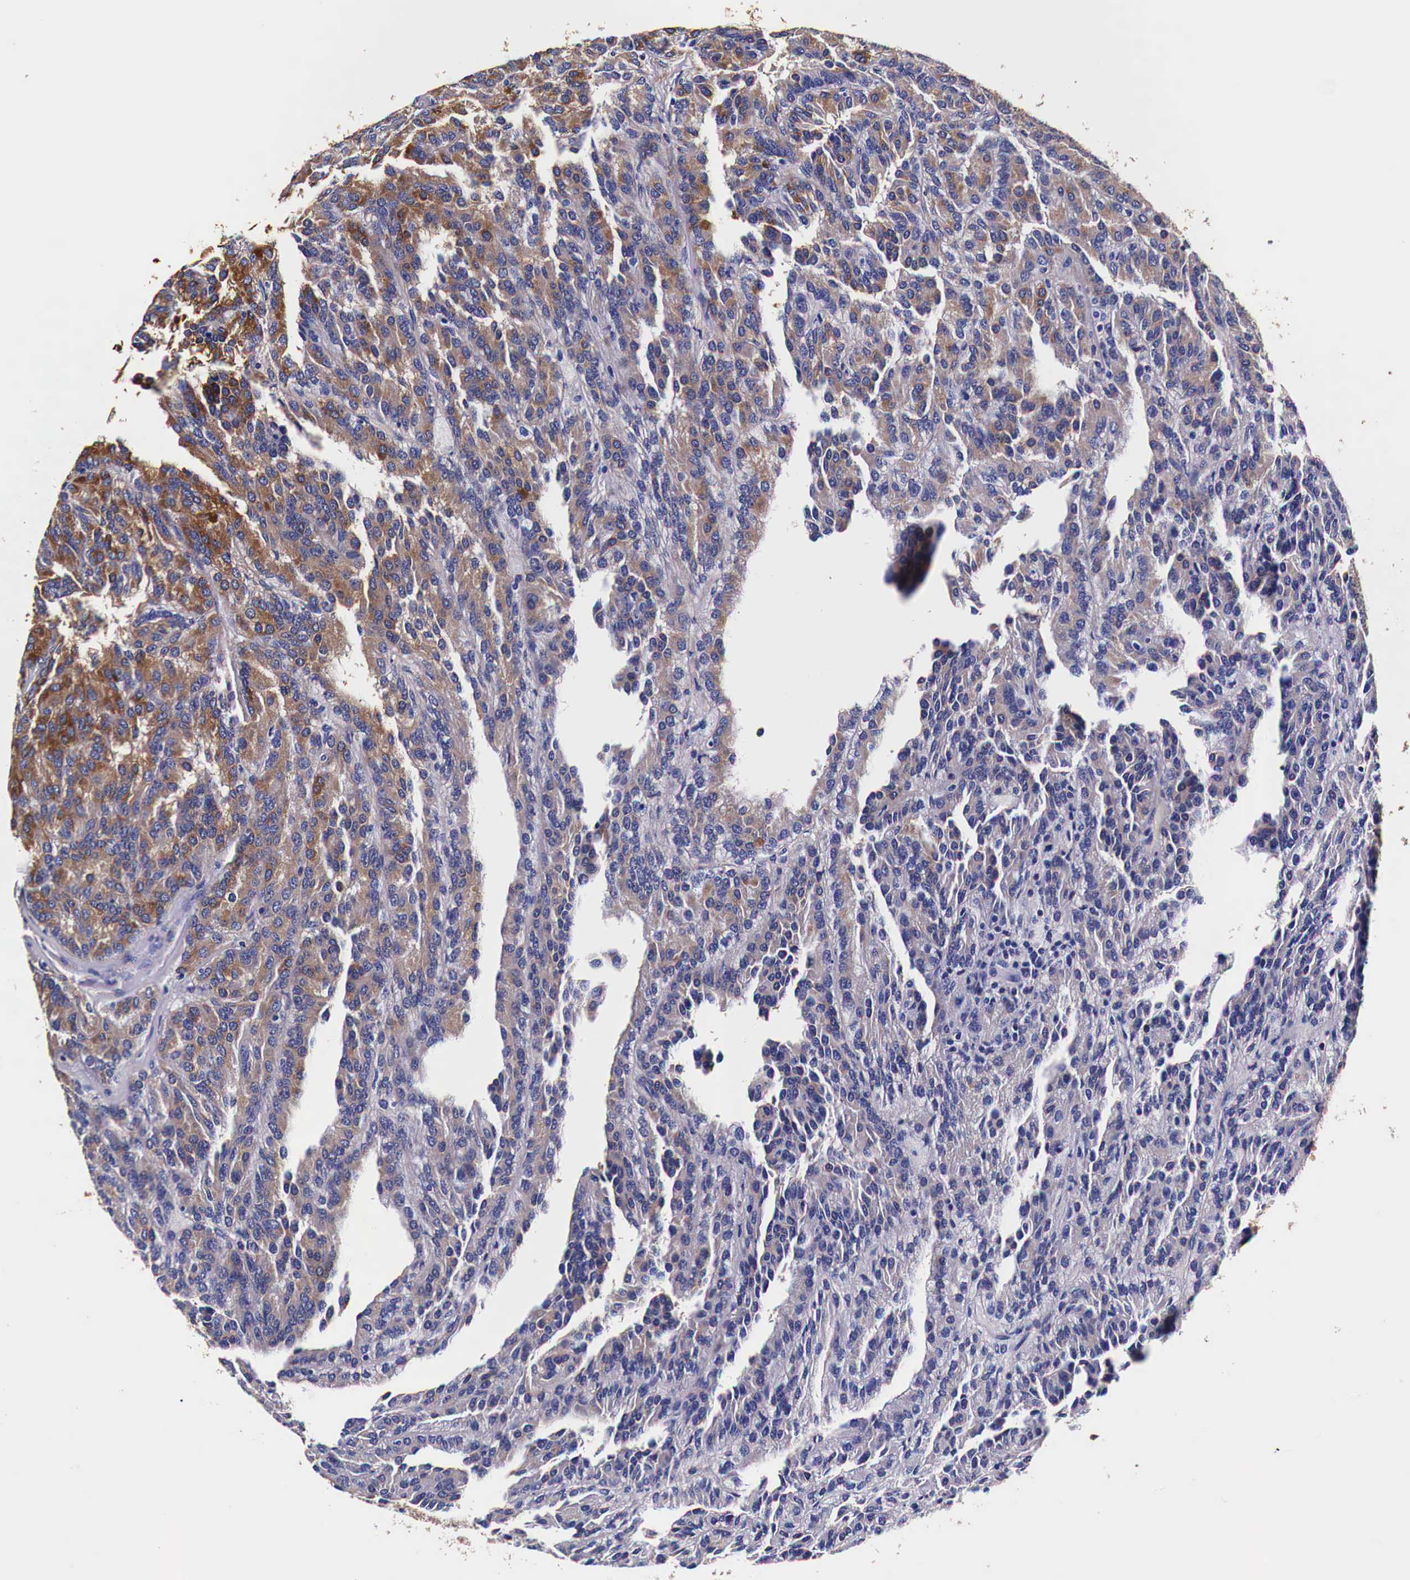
{"staining": {"intensity": "moderate", "quantity": "25%-75%", "location": "cytoplasmic/membranous"}, "tissue": "renal cancer", "cell_type": "Tumor cells", "image_type": "cancer", "snomed": [{"axis": "morphology", "description": "Adenocarcinoma, NOS"}, {"axis": "topography", "description": "Kidney"}], "caption": "Human renal cancer (adenocarcinoma) stained with a brown dye shows moderate cytoplasmic/membranous positive staining in about 25%-75% of tumor cells.", "gene": "HSPB1", "patient": {"sex": "male", "age": 46}}